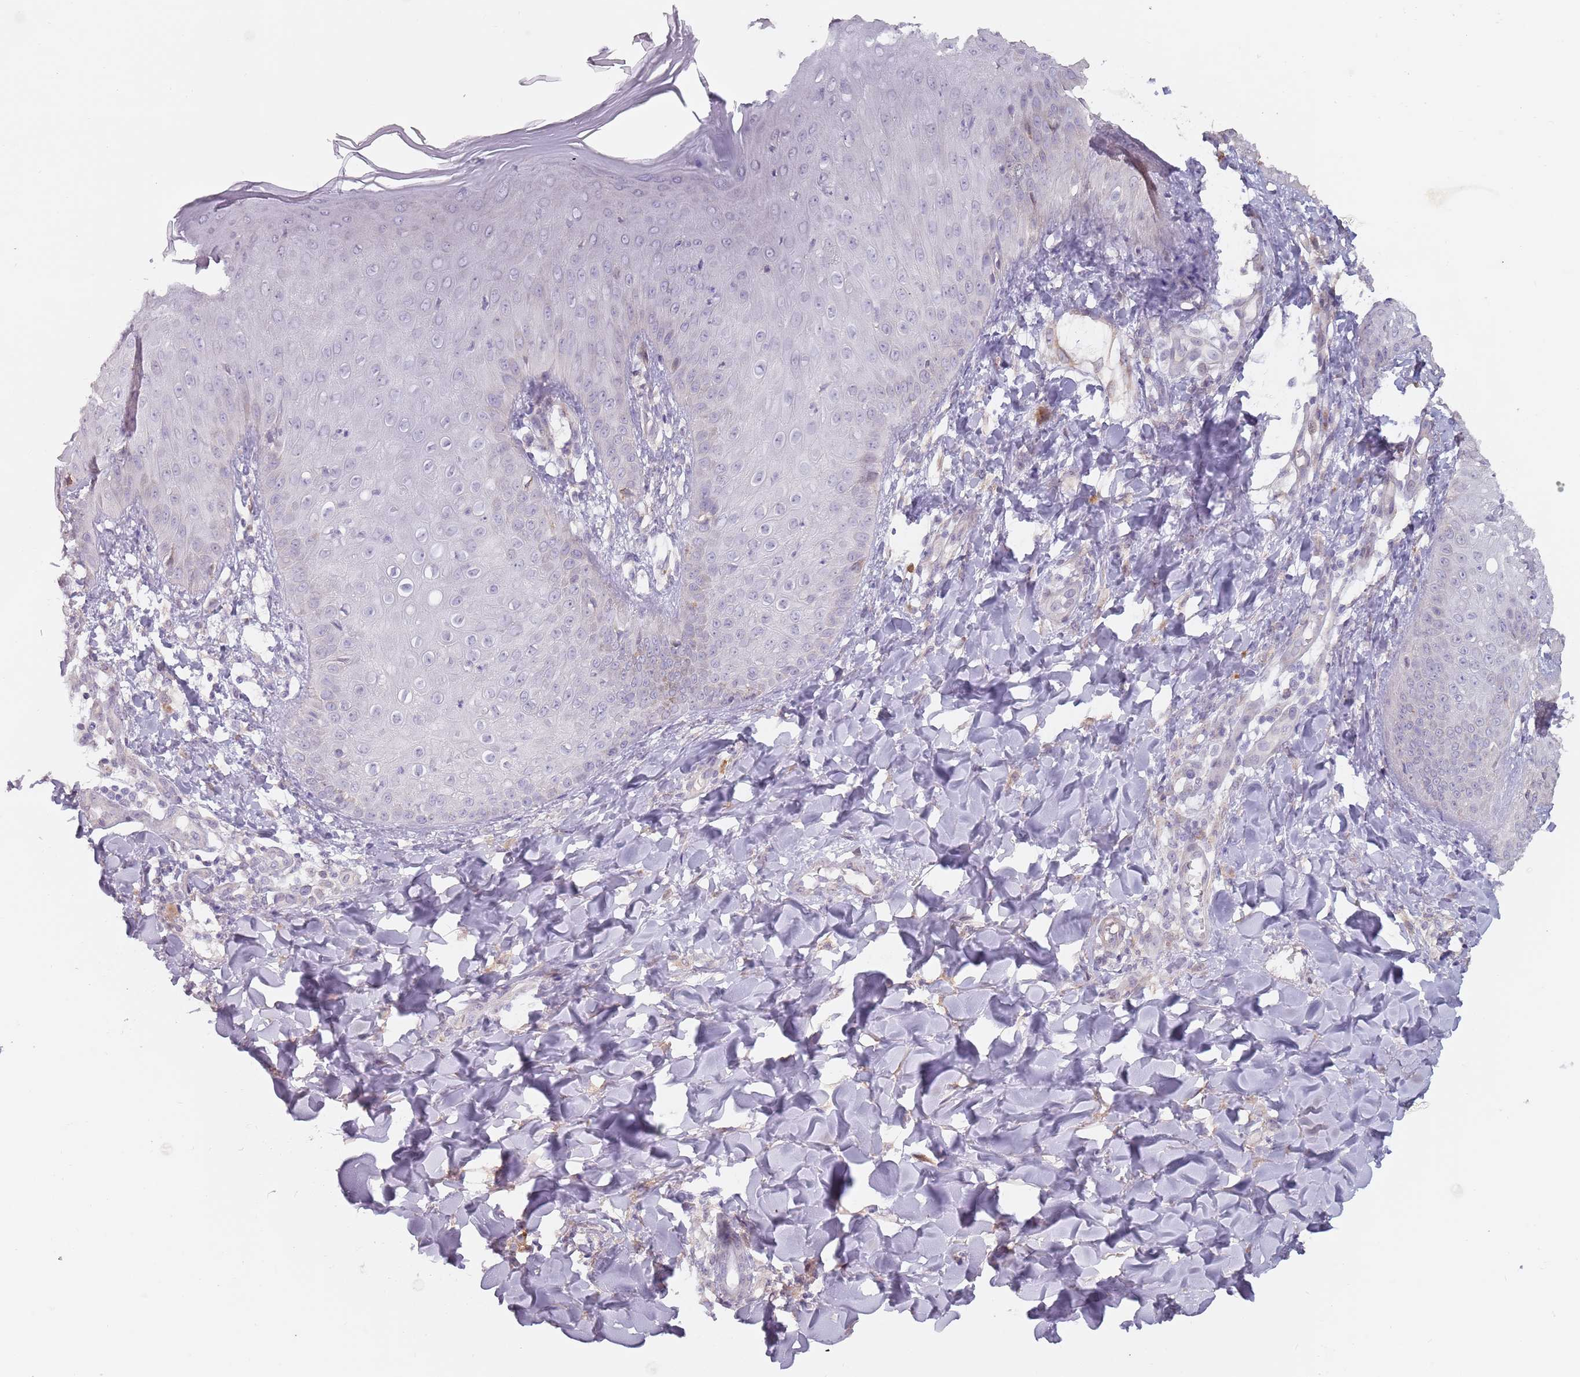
{"staining": {"intensity": "negative", "quantity": "none", "location": "none"}, "tissue": "skin", "cell_type": "Epidermal cells", "image_type": "normal", "snomed": [{"axis": "morphology", "description": "Normal tissue, NOS"}, {"axis": "morphology", "description": "Inflammation, NOS"}, {"axis": "topography", "description": "Soft tissue"}, {"axis": "topography", "description": "Anal"}], "caption": "Histopathology image shows no significant protein positivity in epidermal cells of benign skin. (DAB (3,3'-diaminobenzidine) immunohistochemistry (IHC) with hematoxylin counter stain).", "gene": "DXO", "patient": {"sex": "female", "age": 15}}